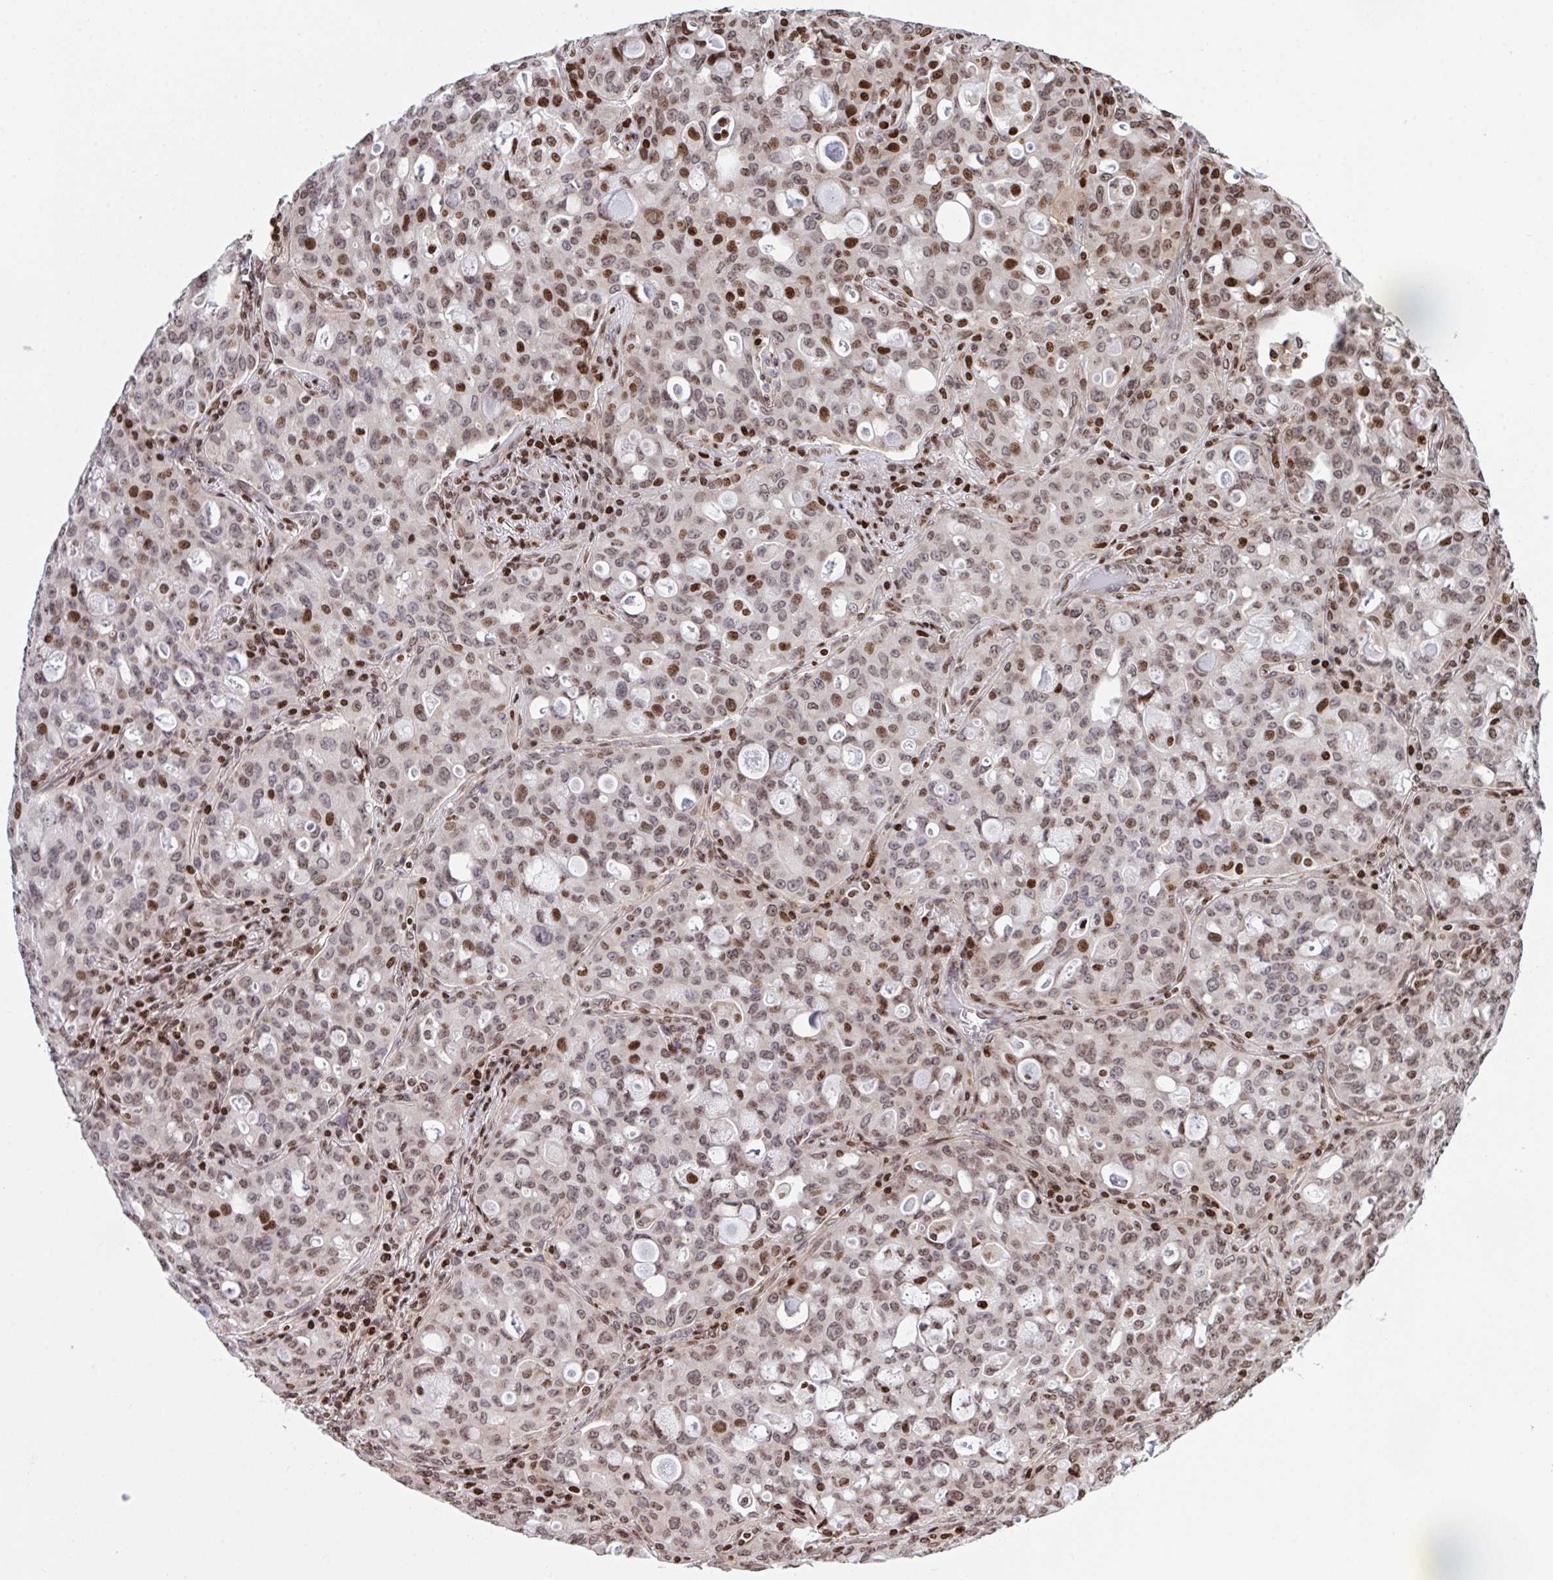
{"staining": {"intensity": "moderate", "quantity": "25%-75%", "location": "nuclear"}, "tissue": "lung cancer", "cell_type": "Tumor cells", "image_type": "cancer", "snomed": [{"axis": "morphology", "description": "Adenocarcinoma, NOS"}, {"axis": "topography", "description": "Lung"}], "caption": "Immunohistochemistry (IHC) of human adenocarcinoma (lung) displays medium levels of moderate nuclear expression in about 25%-75% of tumor cells.", "gene": "RAPGEF5", "patient": {"sex": "female", "age": 44}}